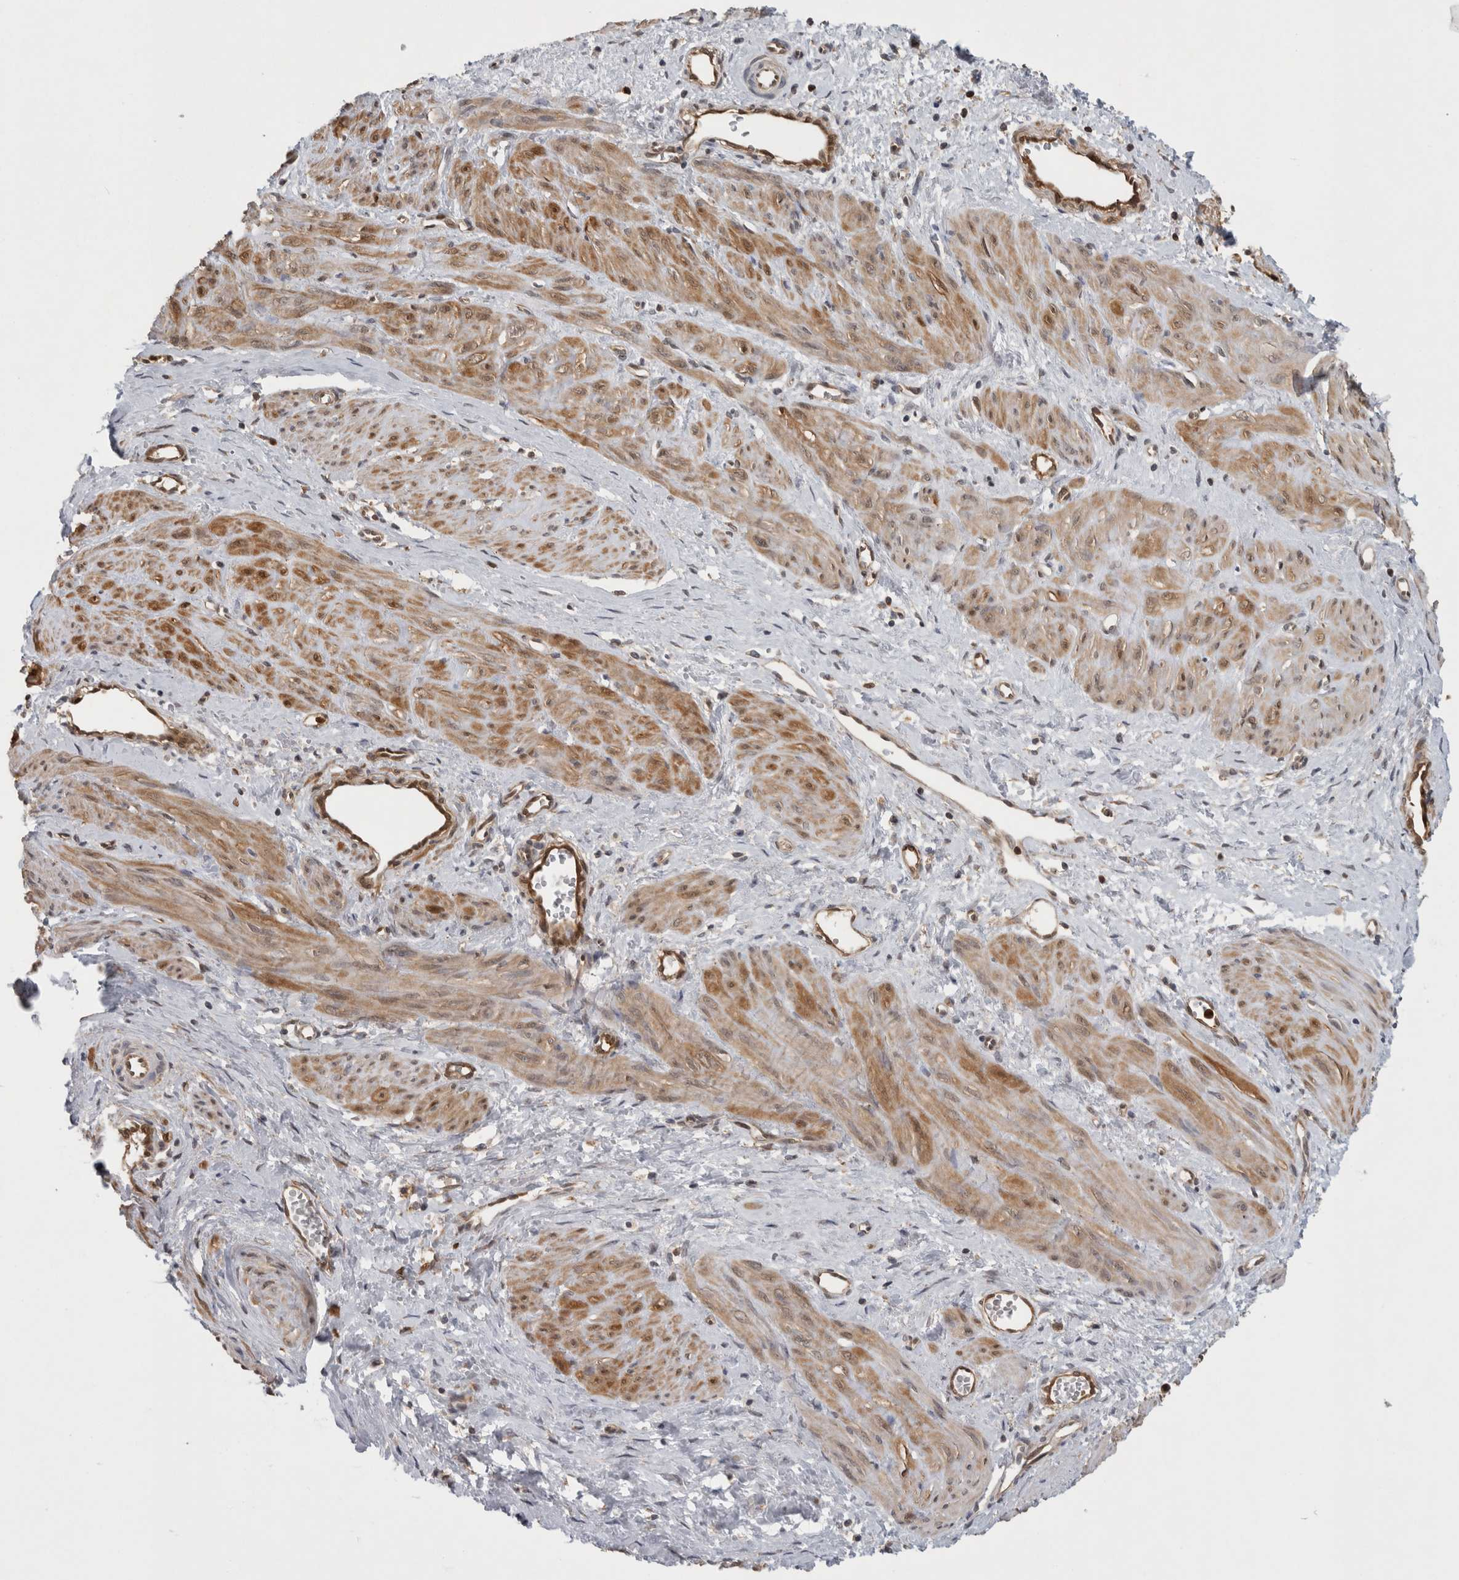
{"staining": {"intensity": "moderate", "quantity": "25%-75%", "location": "cytoplasmic/membranous"}, "tissue": "smooth muscle", "cell_type": "Smooth muscle cells", "image_type": "normal", "snomed": [{"axis": "morphology", "description": "Normal tissue, NOS"}, {"axis": "topography", "description": "Endometrium"}], "caption": "Human smooth muscle stained with a brown dye reveals moderate cytoplasmic/membranous positive staining in approximately 25%-75% of smooth muscle cells.", "gene": "ASTN2", "patient": {"sex": "female", "age": 33}}